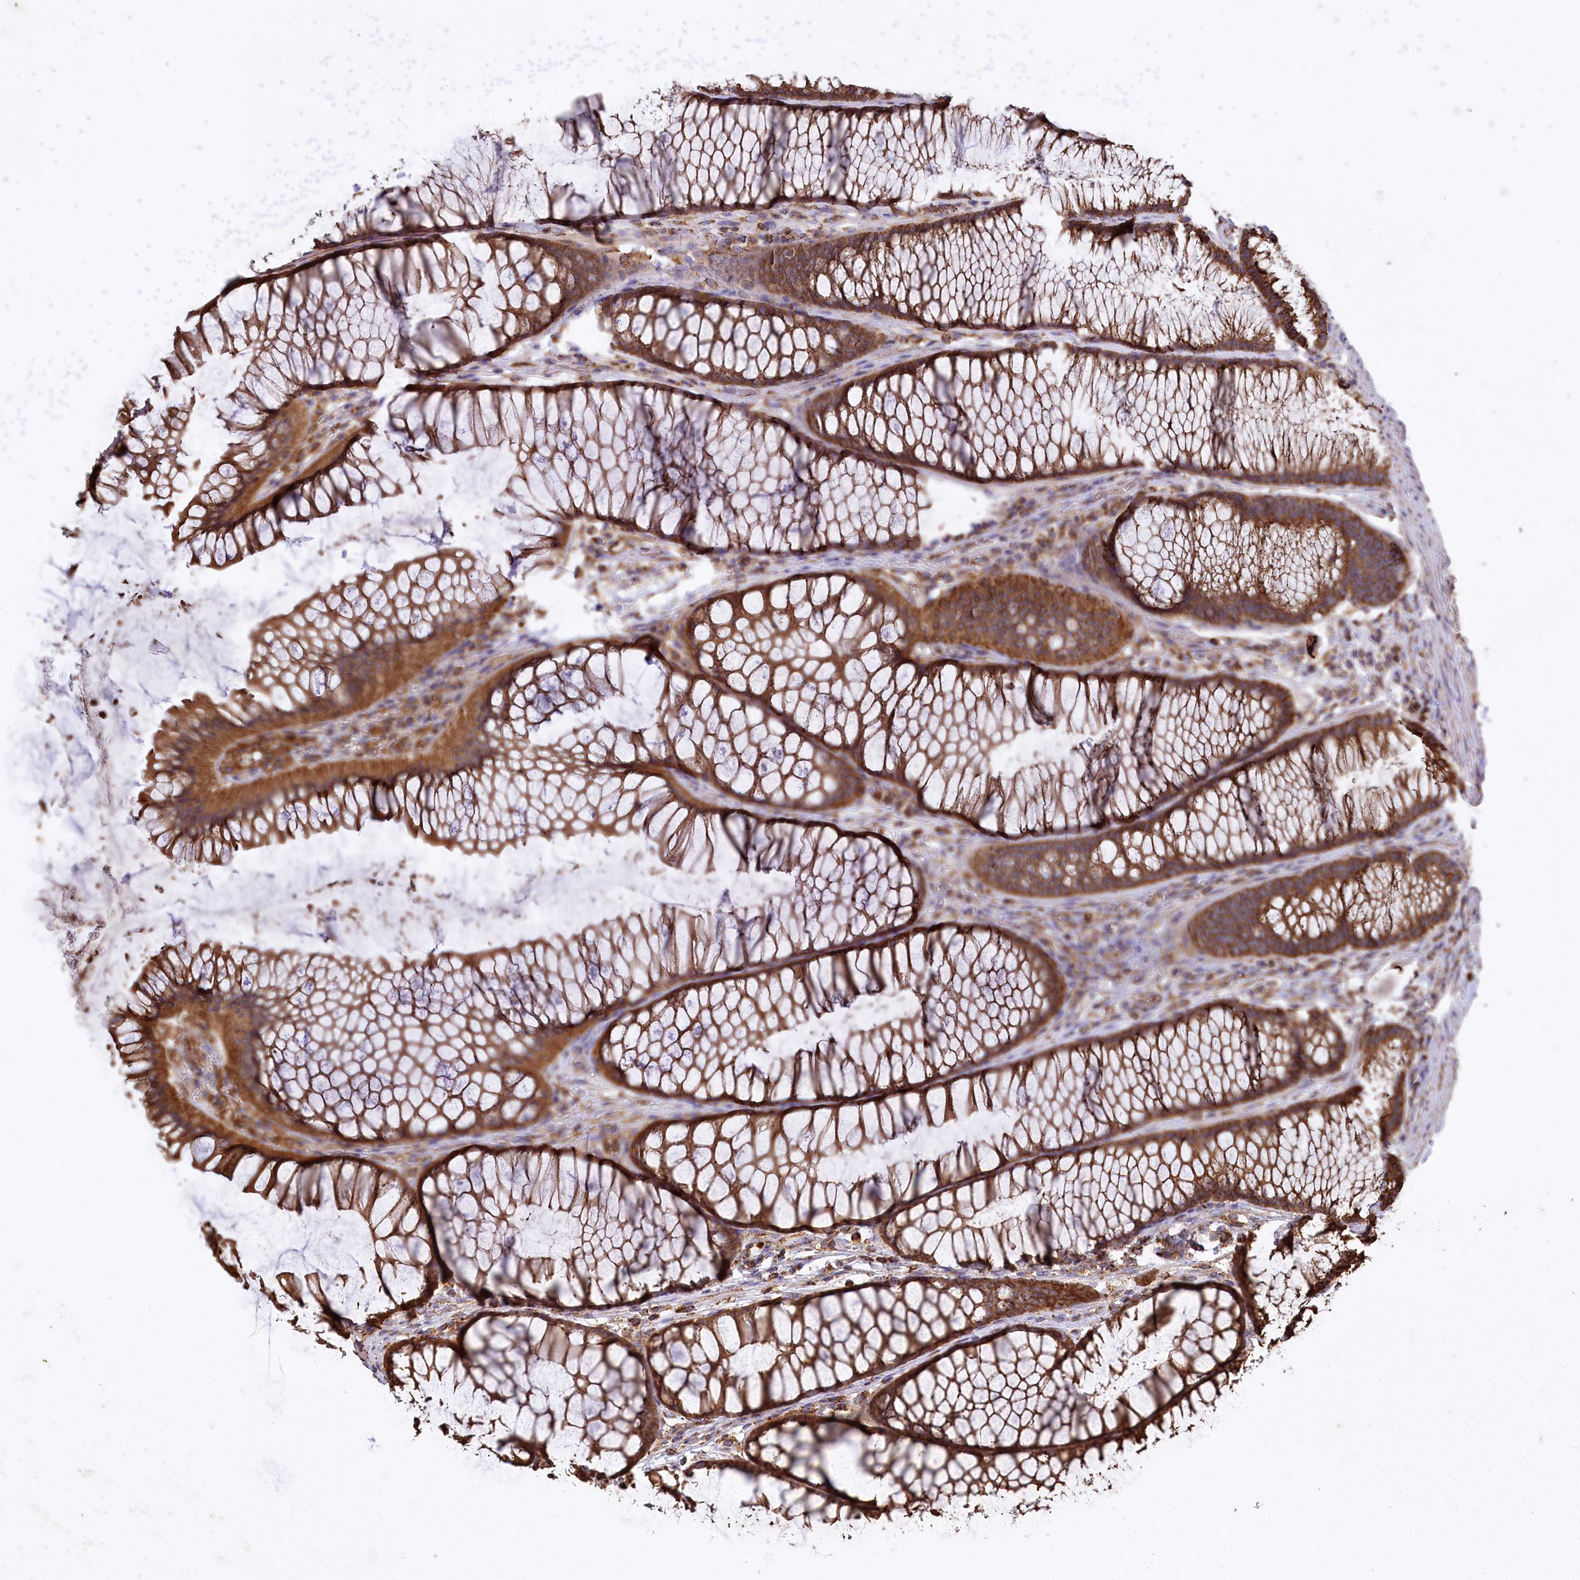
{"staining": {"intensity": "moderate", "quantity": ">75%", "location": "cytoplasmic/membranous"}, "tissue": "colon", "cell_type": "Endothelial cells", "image_type": "normal", "snomed": [{"axis": "morphology", "description": "Normal tissue, NOS"}, {"axis": "topography", "description": "Colon"}], "caption": "Moderate cytoplasmic/membranous staining for a protein is appreciated in about >75% of endothelial cells of normal colon using immunohistochemistry.", "gene": "CARD19", "patient": {"sex": "female", "age": 82}}